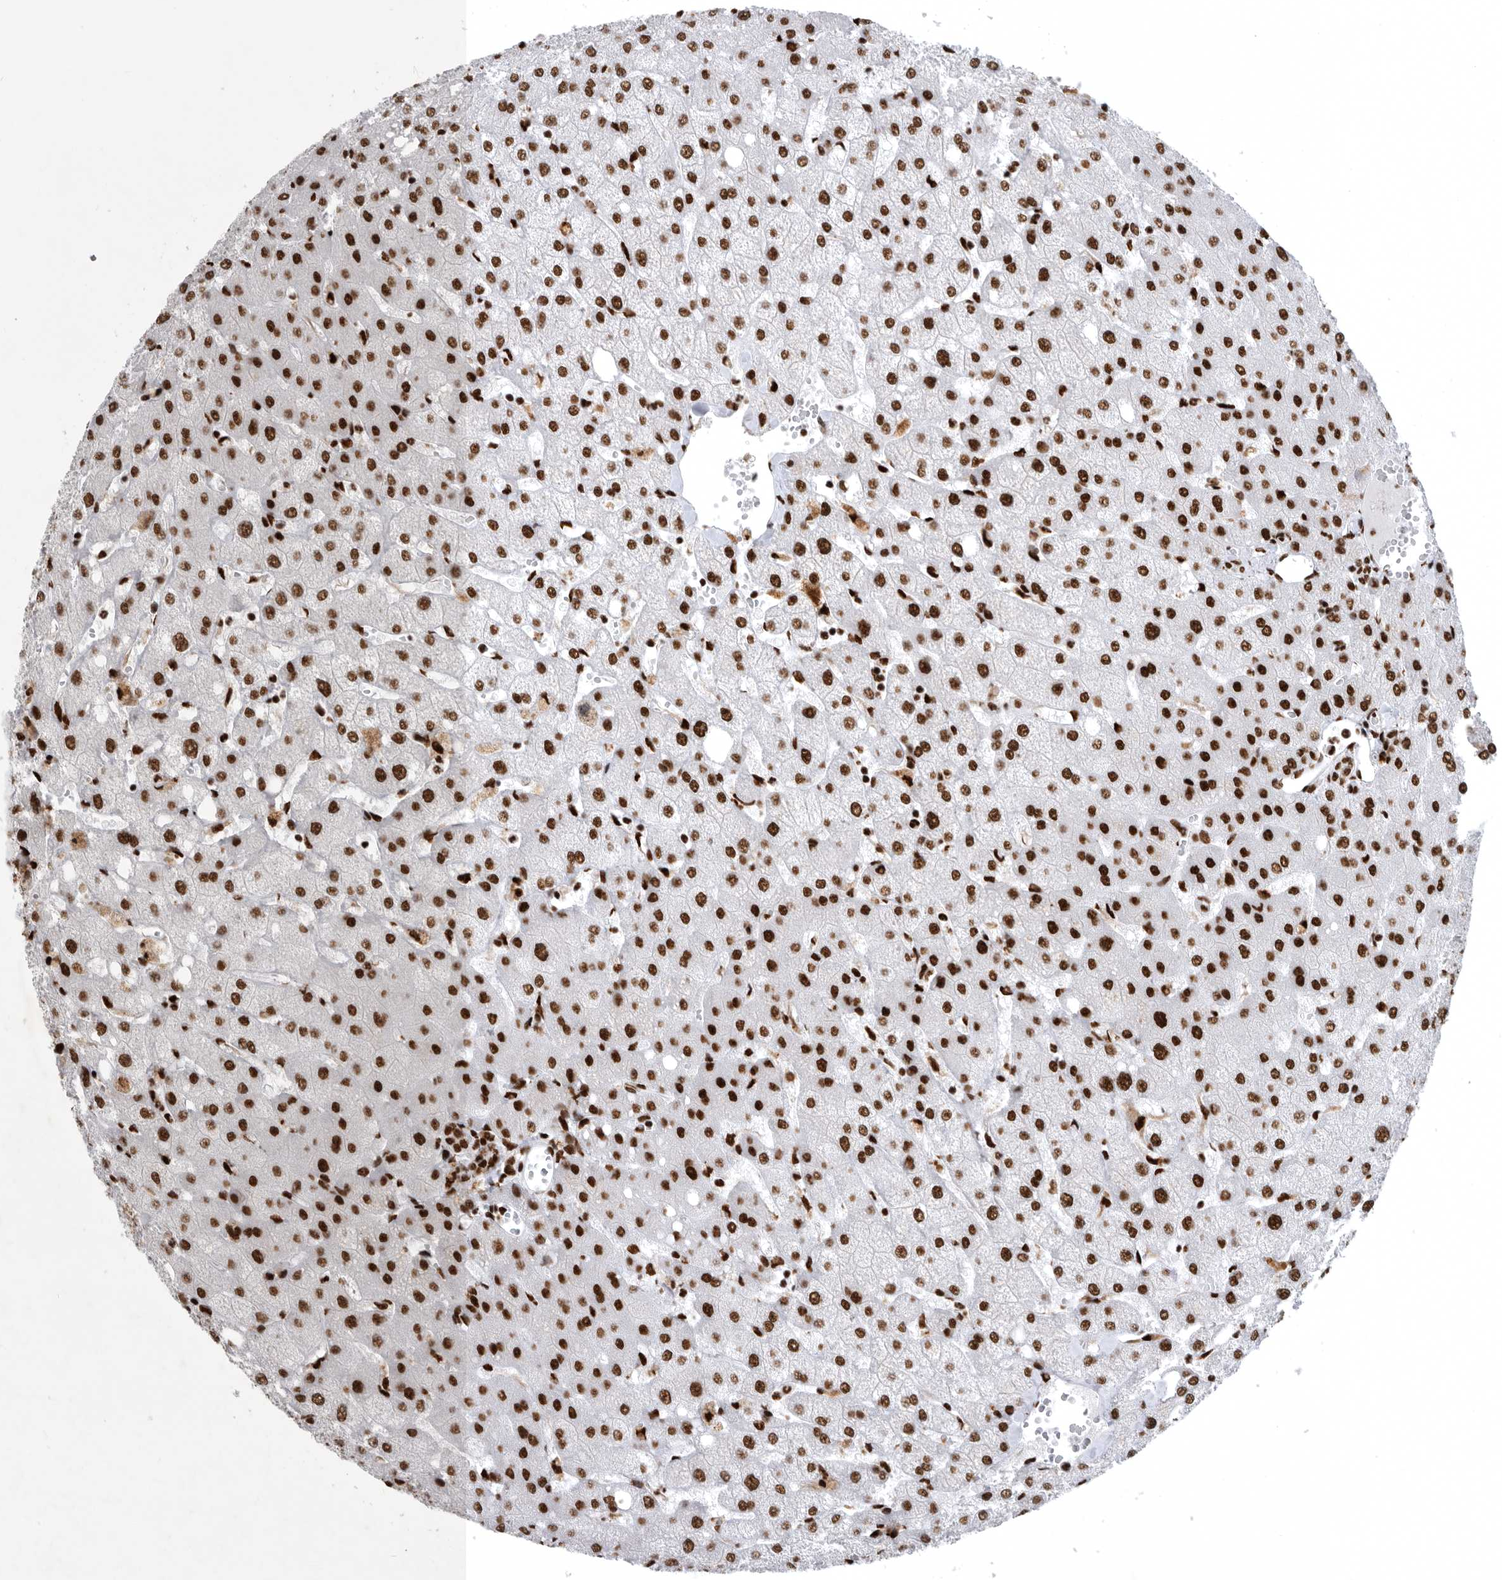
{"staining": {"intensity": "moderate", "quantity": ">75%", "location": "nuclear"}, "tissue": "liver", "cell_type": "Cholangiocytes", "image_type": "normal", "snomed": [{"axis": "morphology", "description": "Normal tissue, NOS"}, {"axis": "topography", "description": "Liver"}], "caption": "Brown immunohistochemical staining in unremarkable liver reveals moderate nuclear expression in approximately >75% of cholangiocytes. The protein of interest is shown in brown color, while the nuclei are stained blue.", "gene": "BCLAF1", "patient": {"sex": "female", "age": 54}}